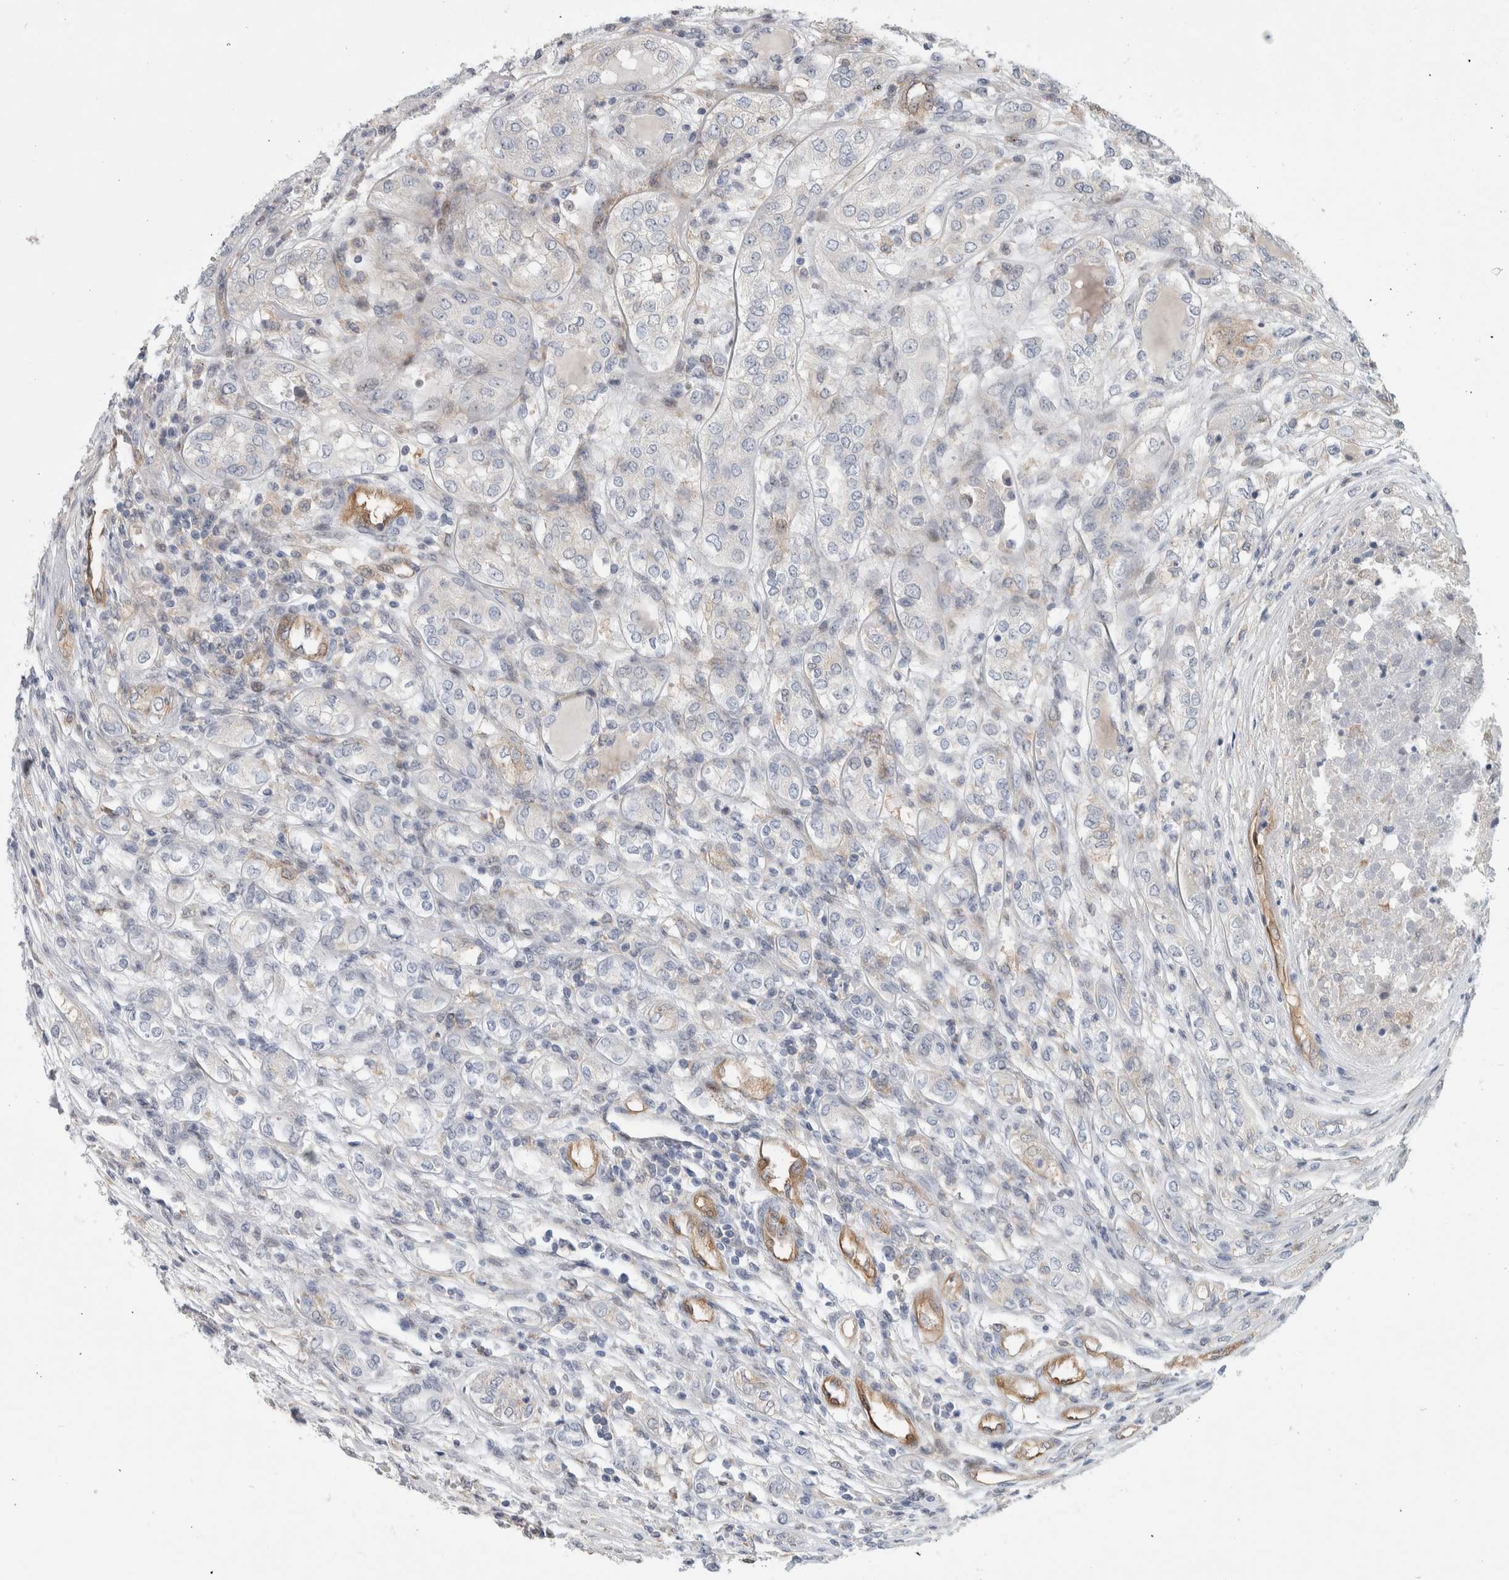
{"staining": {"intensity": "negative", "quantity": "none", "location": "none"}, "tissue": "renal cancer", "cell_type": "Tumor cells", "image_type": "cancer", "snomed": [{"axis": "morphology", "description": "Adenocarcinoma, NOS"}, {"axis": "topography", "description": "Kidney"}], "caption": "IHC of human adenocarcinoma (renal) displays no staining in tumor cells.", "gene": "MSL1", "patient": {"sex": "female", "age": 54}}